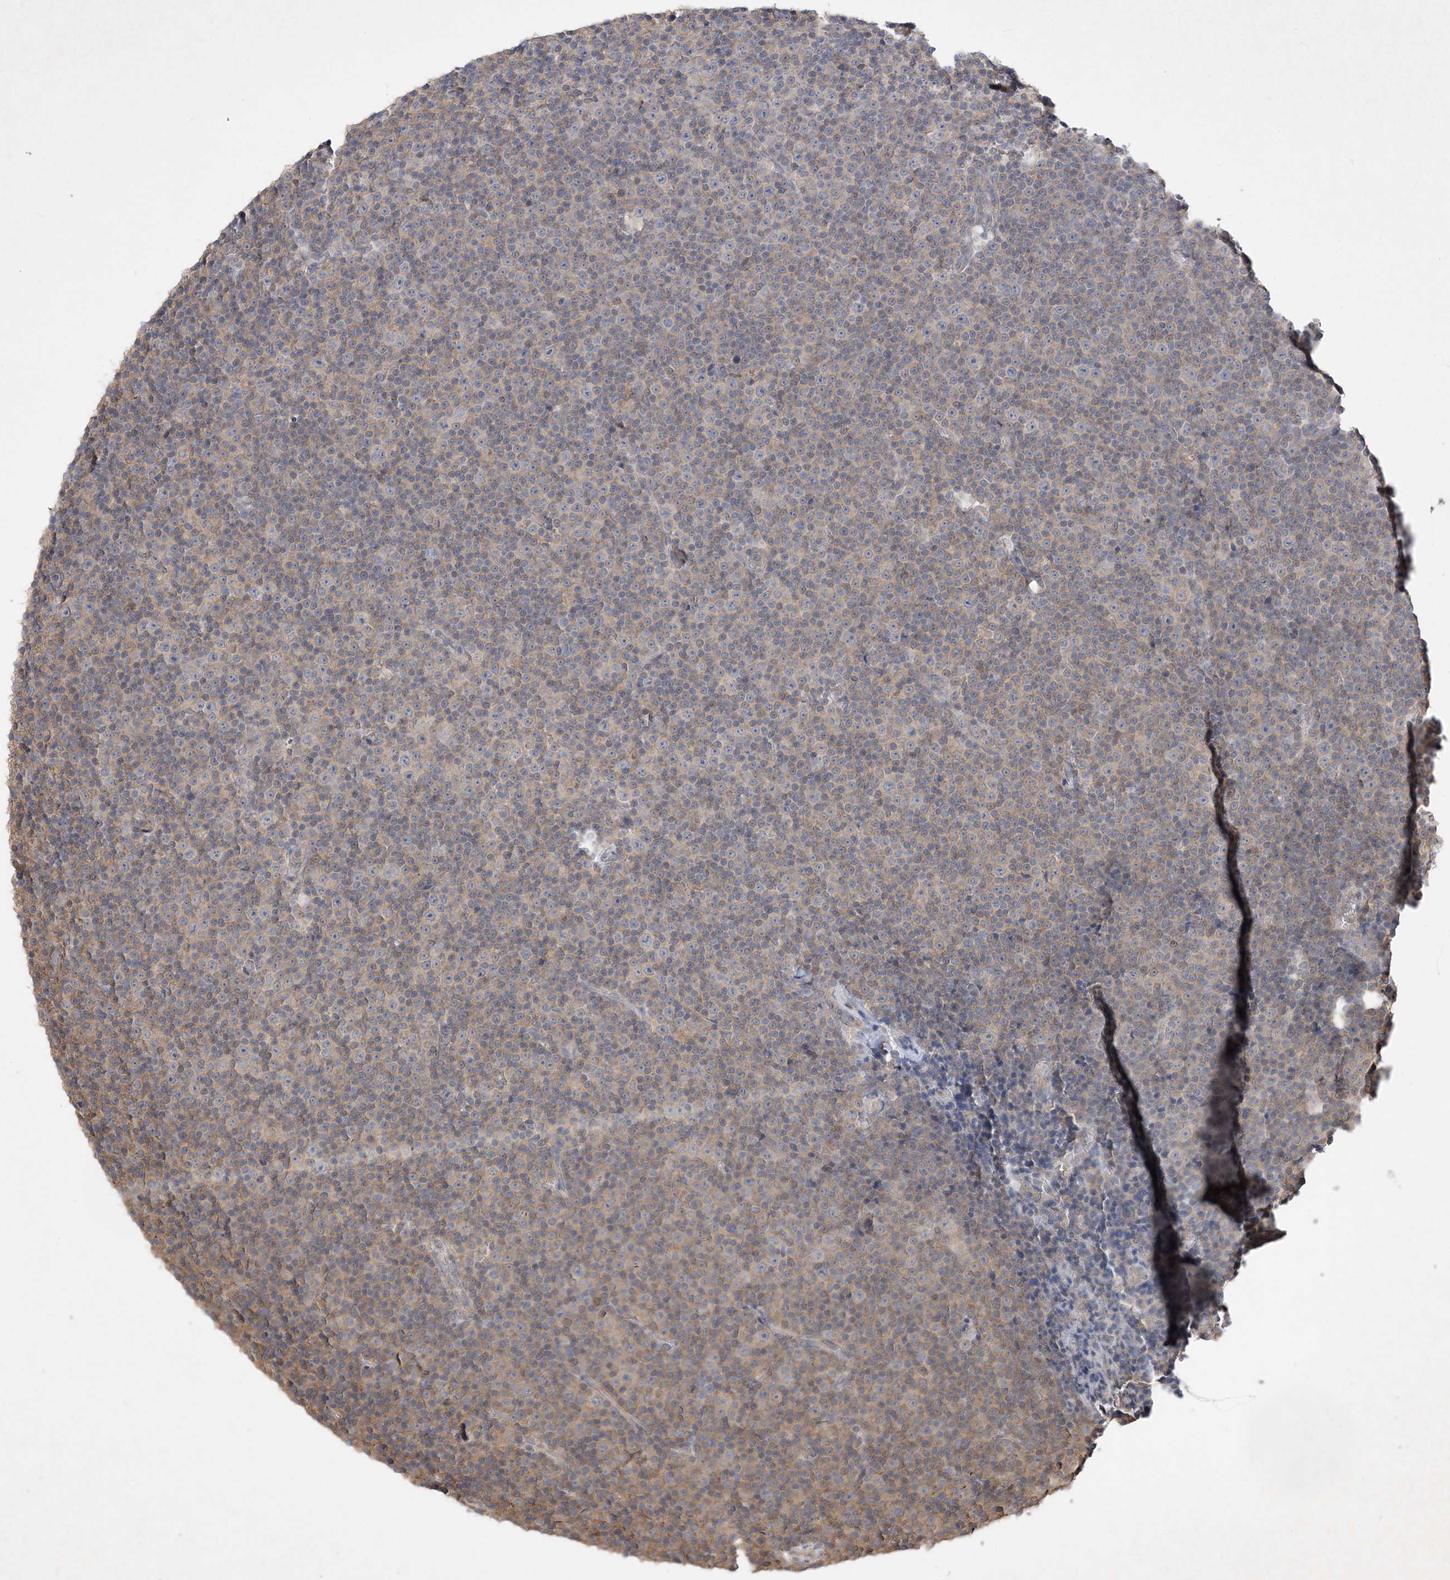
{"staining": {"intensity": "weak", "quantity": "<25%", "location": "cytoplasmic/membranous"}, "tissue": "lymphoma", "cell_type": "Tumor cells", "image_type": "cancer", "snomed": [{"axis": "morphology", "description": "Malignant lymphoma, non-Hodgkin's type, Low grade"}, {"axis": "topography", "description": "Lymph node"}], "caption": "This is a histopathology image of immunohistochemistry staining of lymphoma, which shows no staining in tumor cells.", "gene": "AKR7A2", "patient": {"sex": "female", "age": 67}}